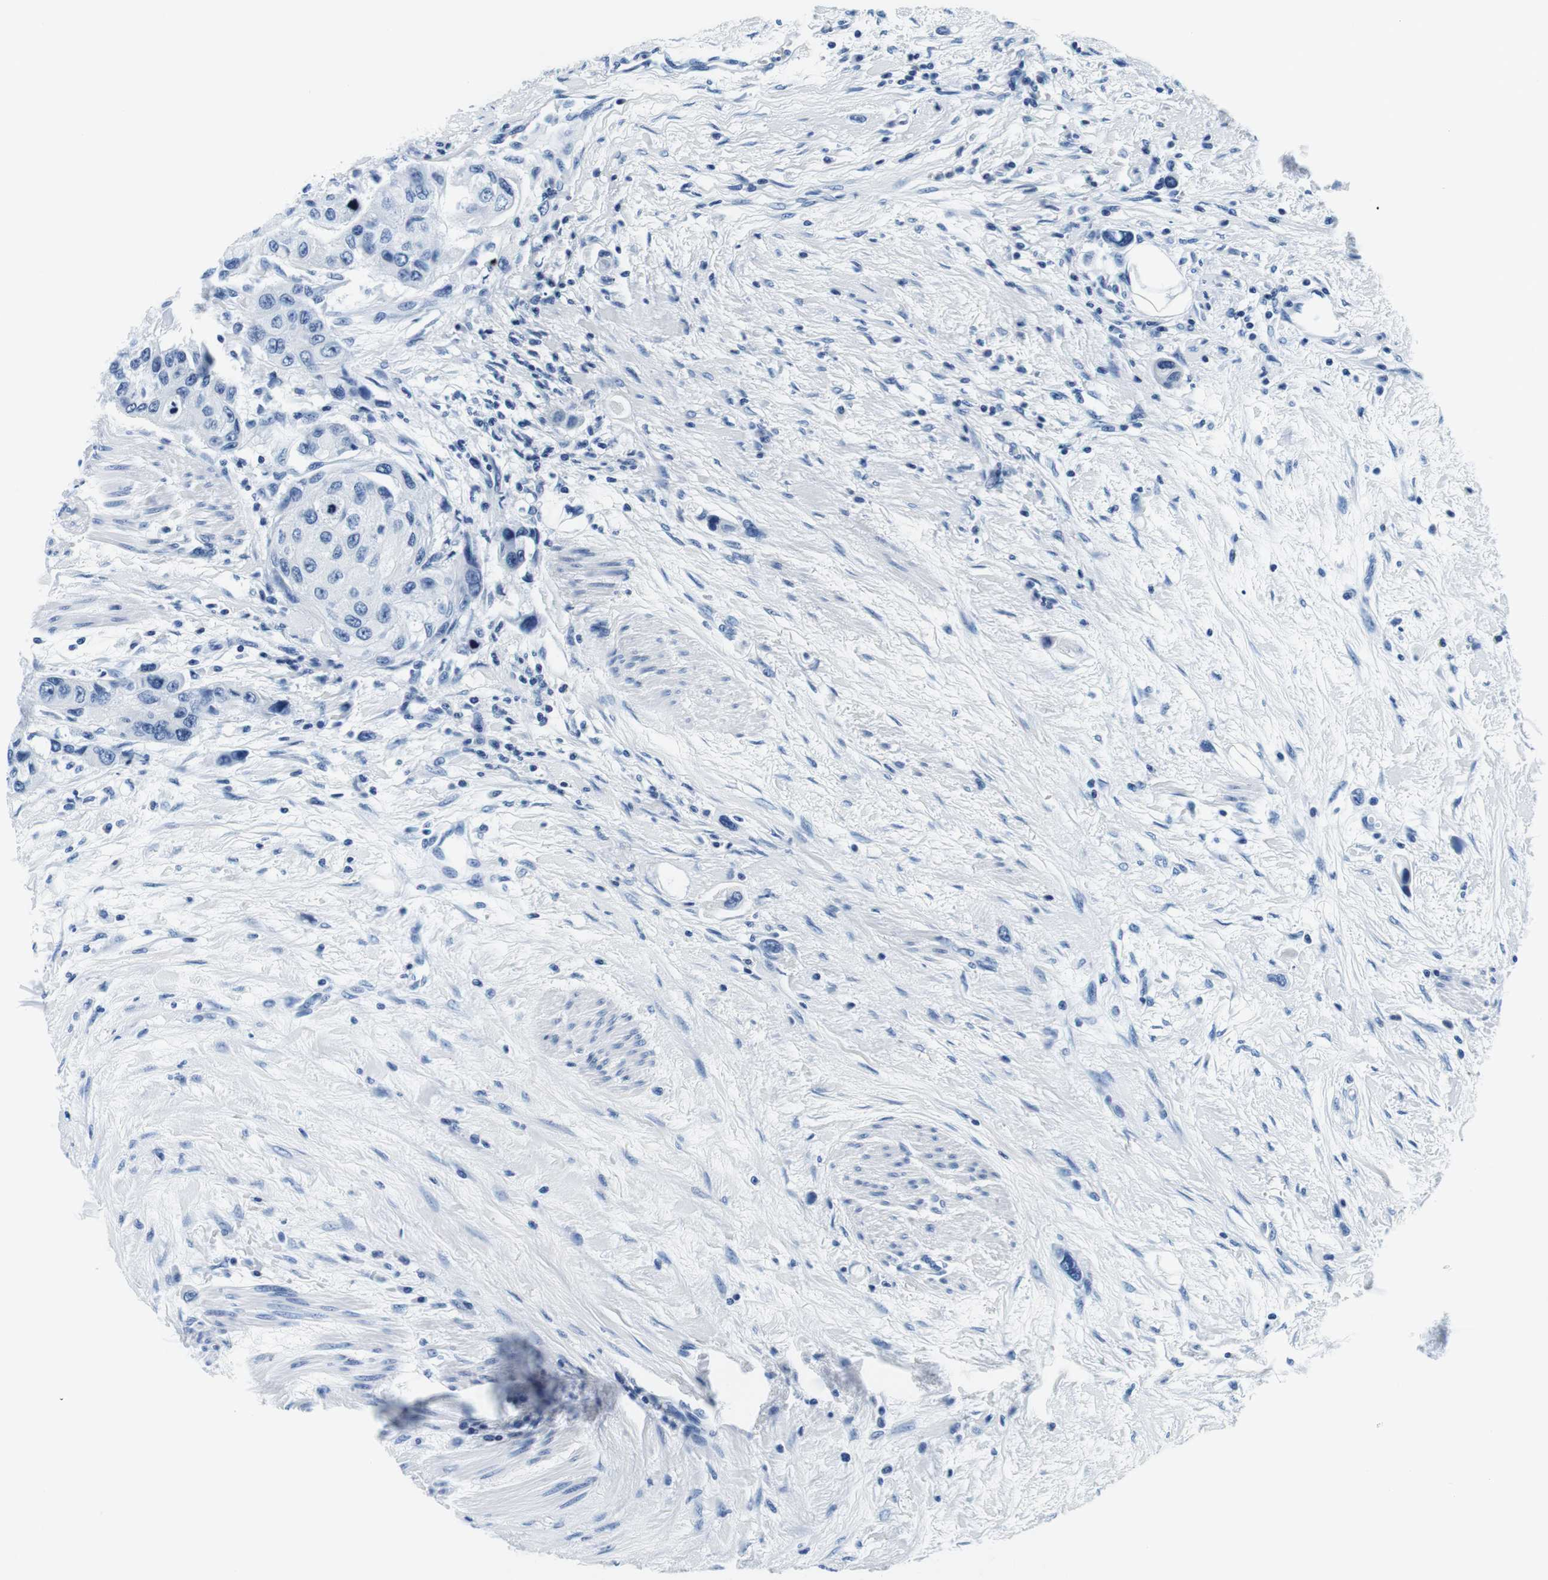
{"staining": {"intensity": "negative", "quantity": "none", "location": "none"}, "tissue": "urothelial cancer", "cell_type": "Tumor cells", "image_type": "cancer", "snomed": [{"axis": "morphology", "description": "Urothelial carcinoma, High grade"}, {"axis": "topography", "description": "Urinary bladder"}], "caption": "Tumor cells are negative for brown protein staining in urothelial cancer.", "gene": "ELANE", "patient": {"sex": "female", "age": 56}}